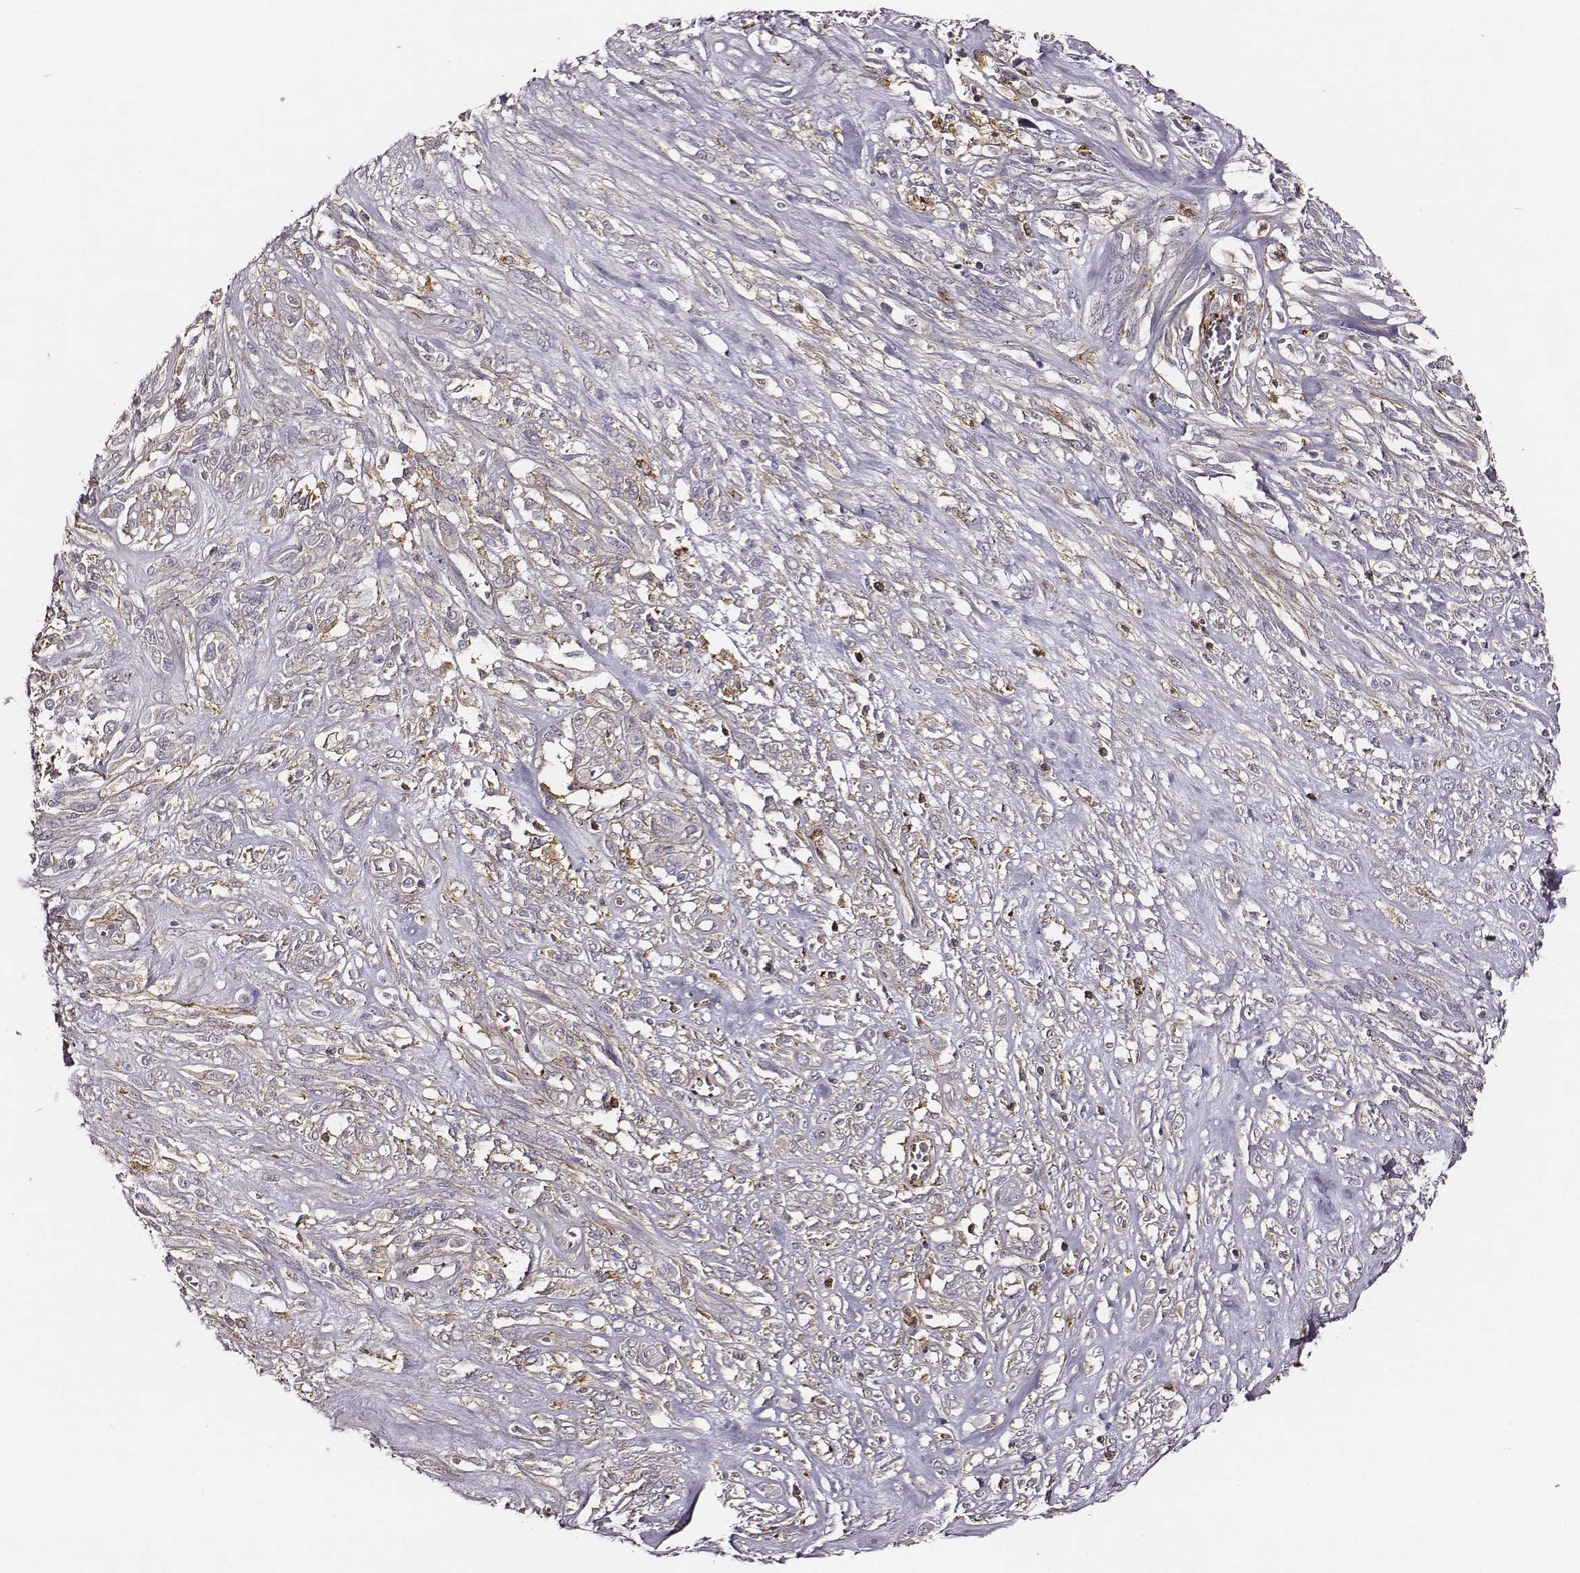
{"staining": {"intensity": "negative", "quantity": "none", "location": "none"}, "tissue": "melanoma", "cell_type": "Tumor cells", "image_type": "cancer", "snomed": [{"axis": "morphology", "description": "Malignant melanoma, NOS"}, {"axis": "topography", "description": "Skin"}], "caption": "Immunohistochemistry (IHC) histopathology image of melanoma stained for a protein (brown), which reveals no expression in tumor cells.", "gene": "ZYX", "patient": {"sex": "female", "age": 91}}